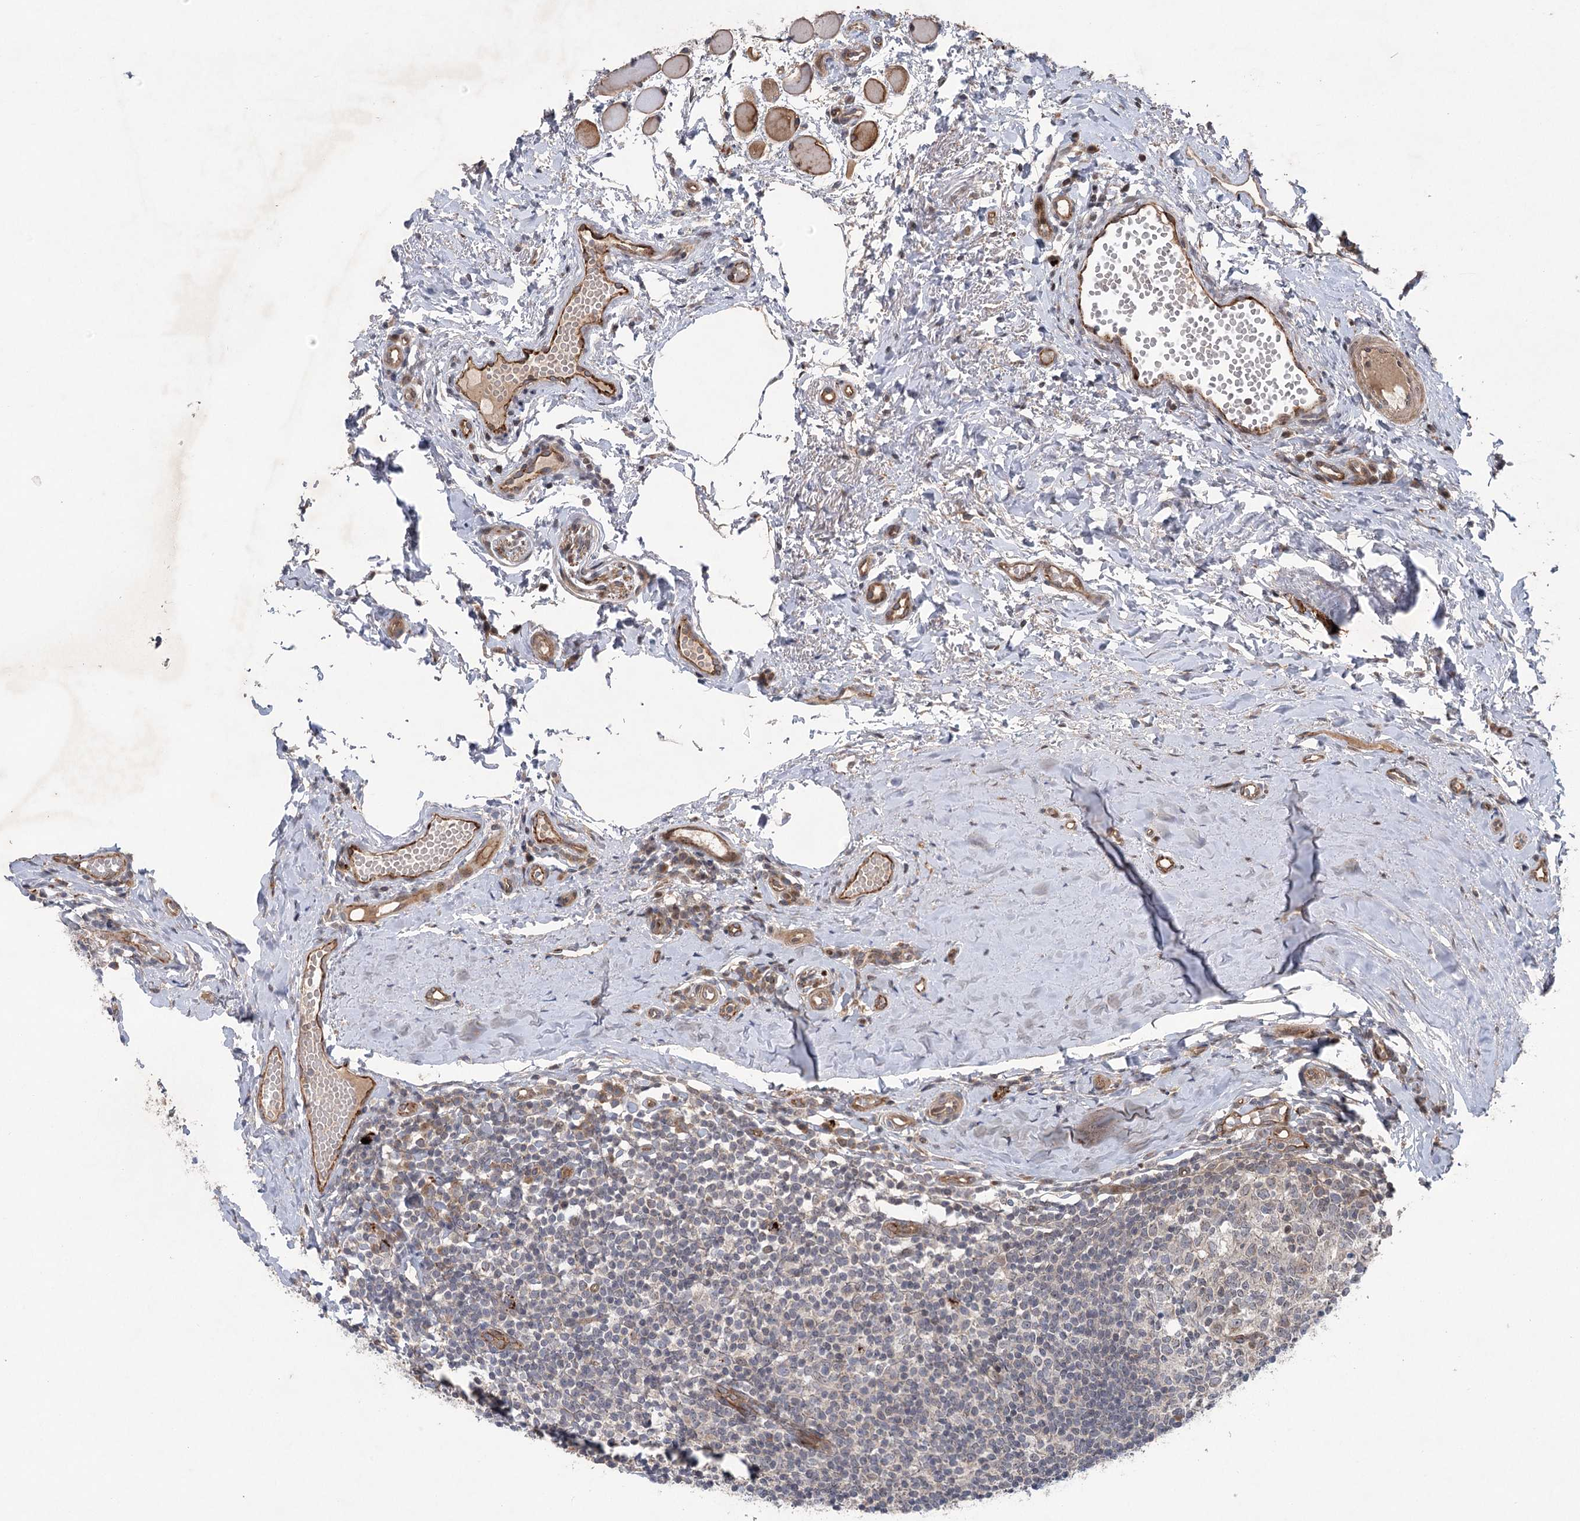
{"staining": {"intensity": "weak", "quantity": "<25%", "location": "cytoplasmic/membranous"}, "tissue": "tonsil", "cell_type": "Germinal center cells", "image_type": "normal", "snomed": [{"axis": "morphology", "description": "Normal tissue, NOS"}, {"axis": "topography", "description": "Tonsil"}], "caption": "This image is of benign tonsil stained with immunohistochemistry (IHC) to label a protein in brown with the nuclei are counter-stained blue. There is no expression in germinal center cells.", "gene": "METTL24", "patient": {"sex": "female", "age": 19}}